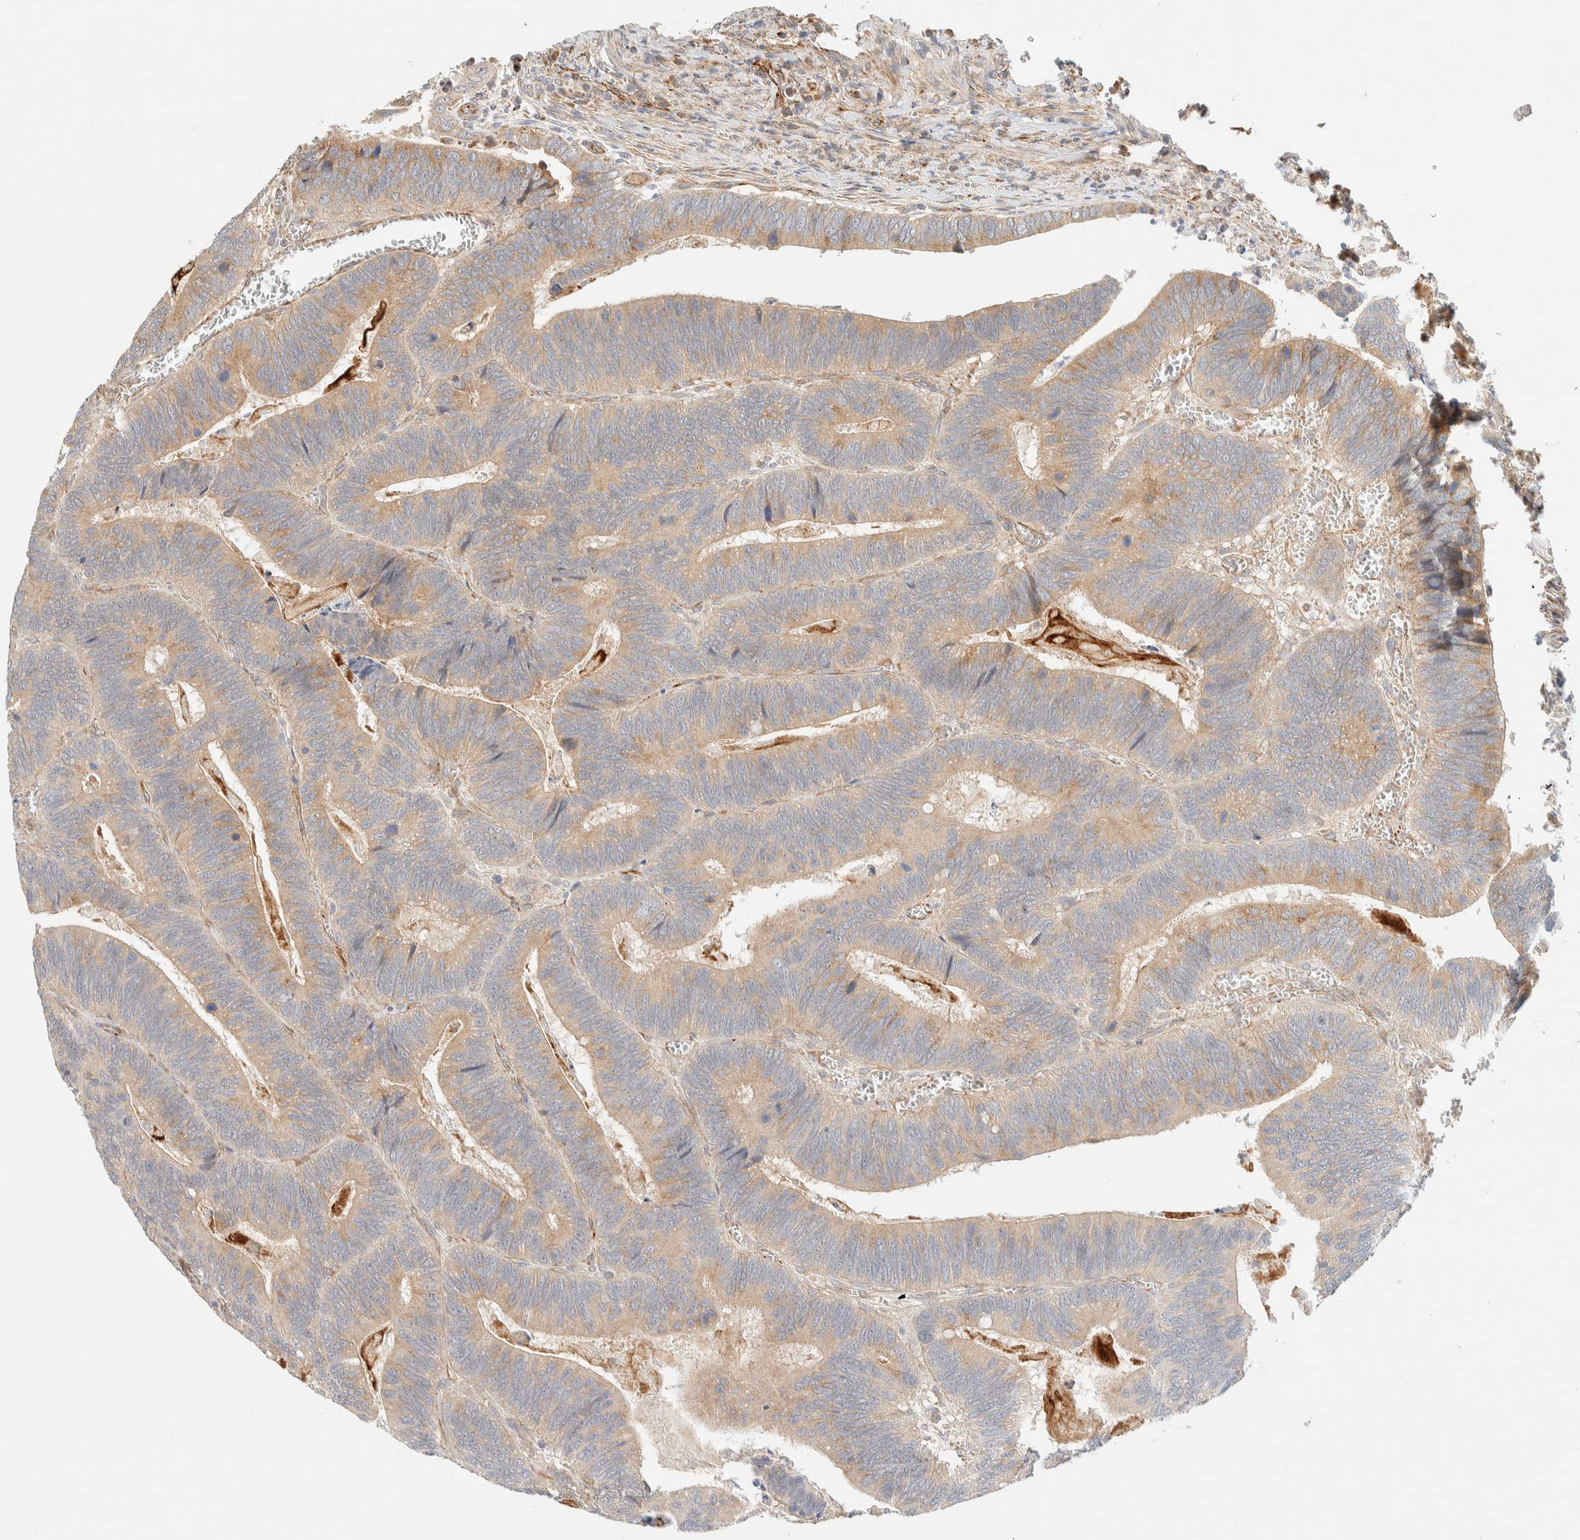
{"staining": {"intensity": "weak", "quantity": ">75%", "location": "cytoplasmic/membranous"}, "tissue": "colorectal cancer", "cell_type": "Tumor cells", "image_type": "cancer", "snomed": [{"axis": "morphology", "description": "Inflammation, NOS"}, {"axis": "morphology", "description": "Adenocarcinoma, NOS"}, {"axis": "topography", "description": "Colon"}], "caption": "DAB (3,3'-diaminobenzidine) immunohistochemical staining of human adenocarcinoma (colorectal) reveals weak cytoplasmic/membranous protein staining in approximately >75% of tumor cells.", "gene": "FAT1", "patient": {"sex": "male", "age": 72}}